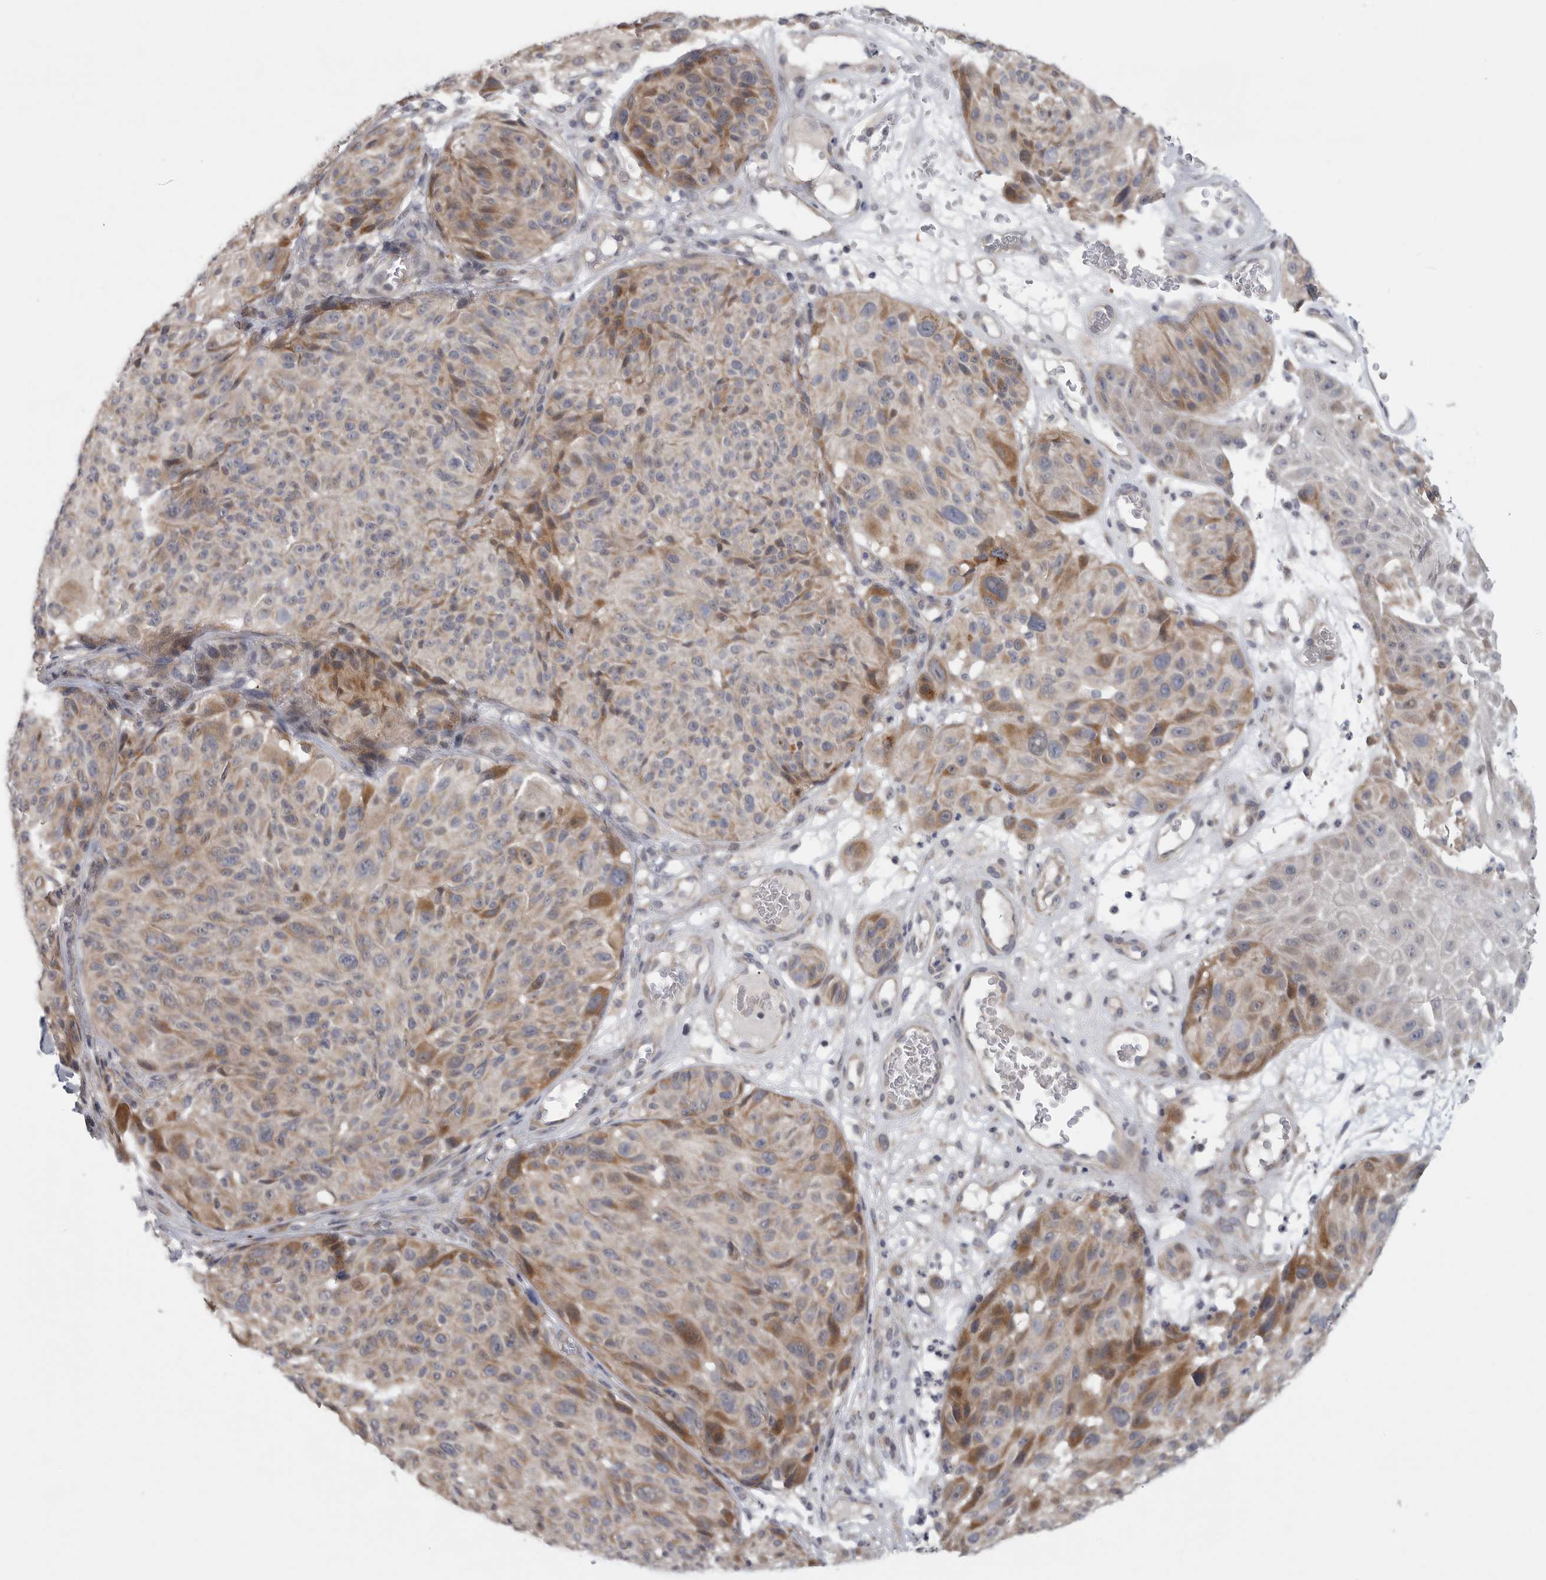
{"staining": {"intensity": "moderate", "quantity": "25%-75%", "location": "cytoplasmic/membranous"}, "tissue": "melanoma", "cell_type": "Tumor cells", "image_type": "cancer", "snomed": [{"axis": "morphology", "description": "Malignant melanoma, NOS"}, {"axis": "topography", "description": "Skin"}], "caption": "High-power microscopy captured an immunohistochemistry (IHC) photomicrograph of melanoma, revealing moderate cytoplasmic/membranous staining in about 25%-75% of tumor cells. The staining was performed using DAB, with brown indicating positive protein expression. Nuclei are stained blue with hematoxylin.", "gene": "FBXO43", "patient": {"sex": "male", "age": 83}}